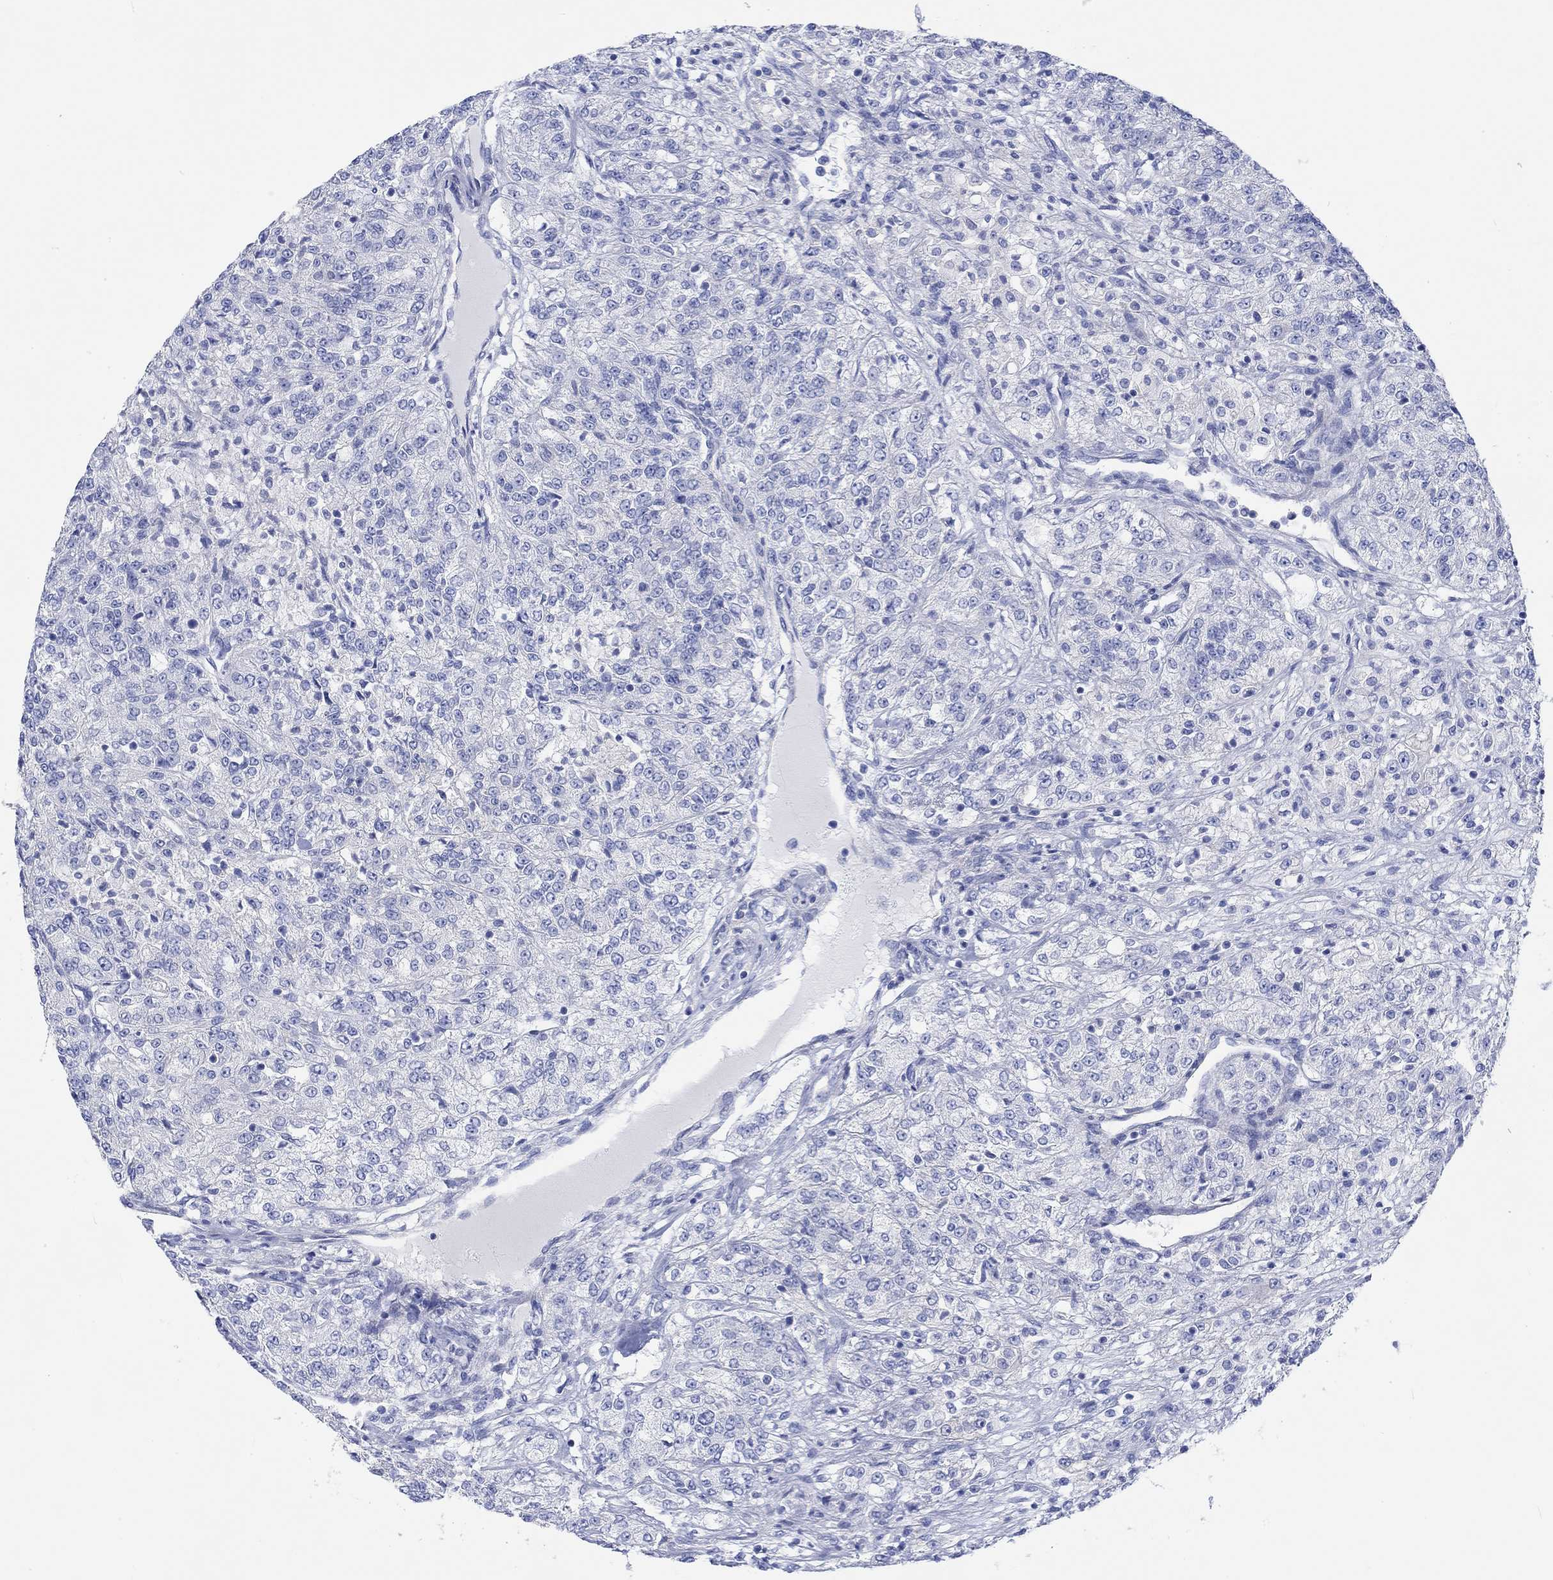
{"staining": {"intensity": "negative", "quantity": "none", "location": "none"}, "tissue": "renal cancer", "cell_type": "Tumor cells", "image_type": "cancer", "snomed": [{"axis": "morphology", "description": "Adenocarcinoma, NOS"}, {"axis": "topography", "description": "Kidney"}], "caption": "Immunohistochemistry (IHC) of human renal adenocarcinoma shows no positivity in tumor cells.", "gene": "REEP6", "patient": {"sex": "female", "age": 63}}